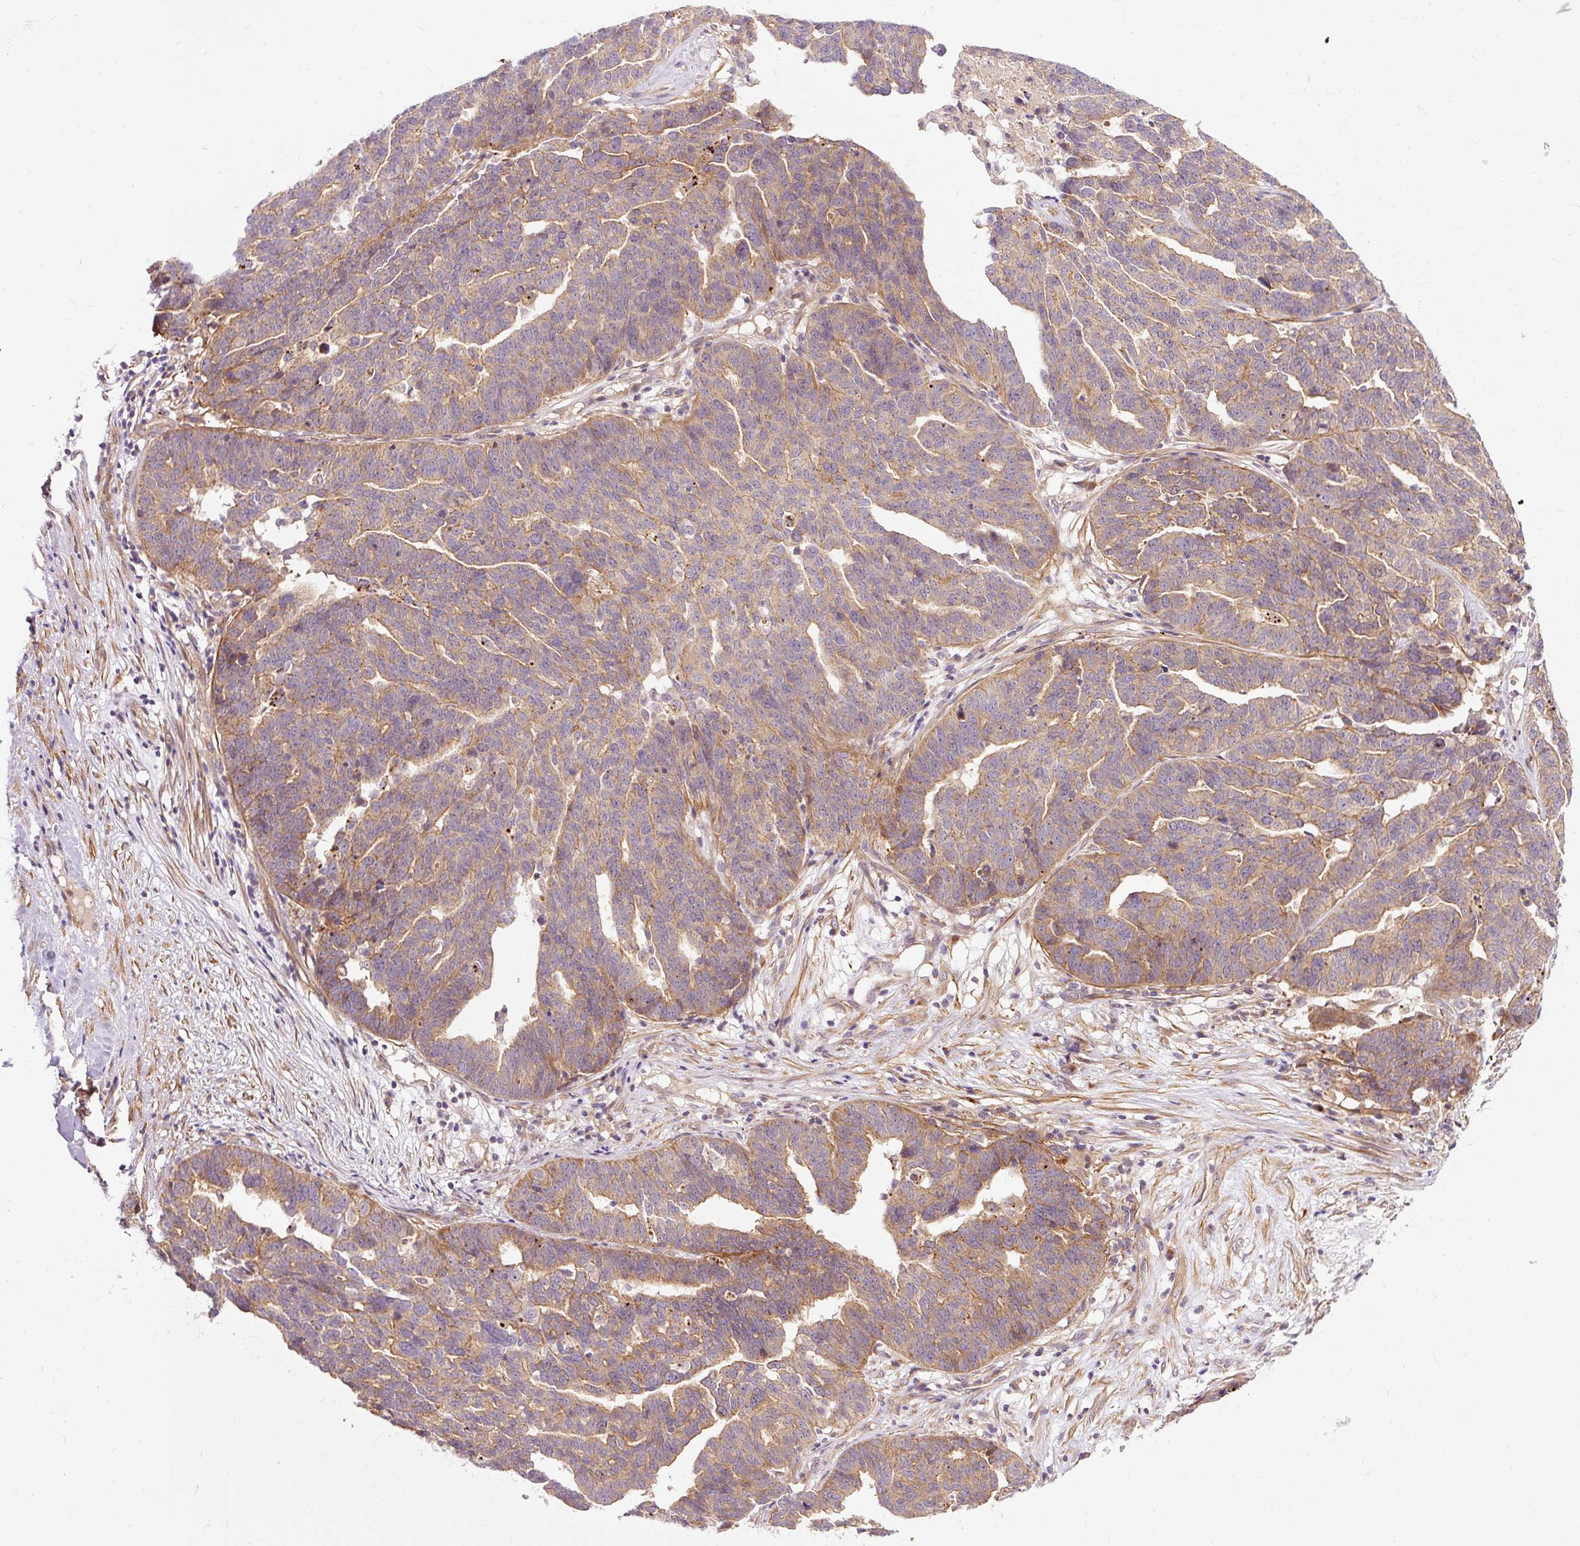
{"staining": {"intensity": "moderate", "quantity": "25%-75%", "location": "cytoplasmic/membranous"}, "tissue": "ovarian cancer", "cell_type": "Tumor cells", "image_type": "cancer", "snomed": [{"axis": "morphology", "description": "Cystadenocarcinoma, serous, NOS"}, {"axis": "topography", "description": "Ovary"}], "caption": "Serous cystadenocarcinoma (ovarian) stained for a protein (brown) shows moderate cytoplasmic/membranous positive expression in about 25%-75% of tumor cells.", "gene": "RIPOR3", "patient": {"sex": "female", "age": 59}}